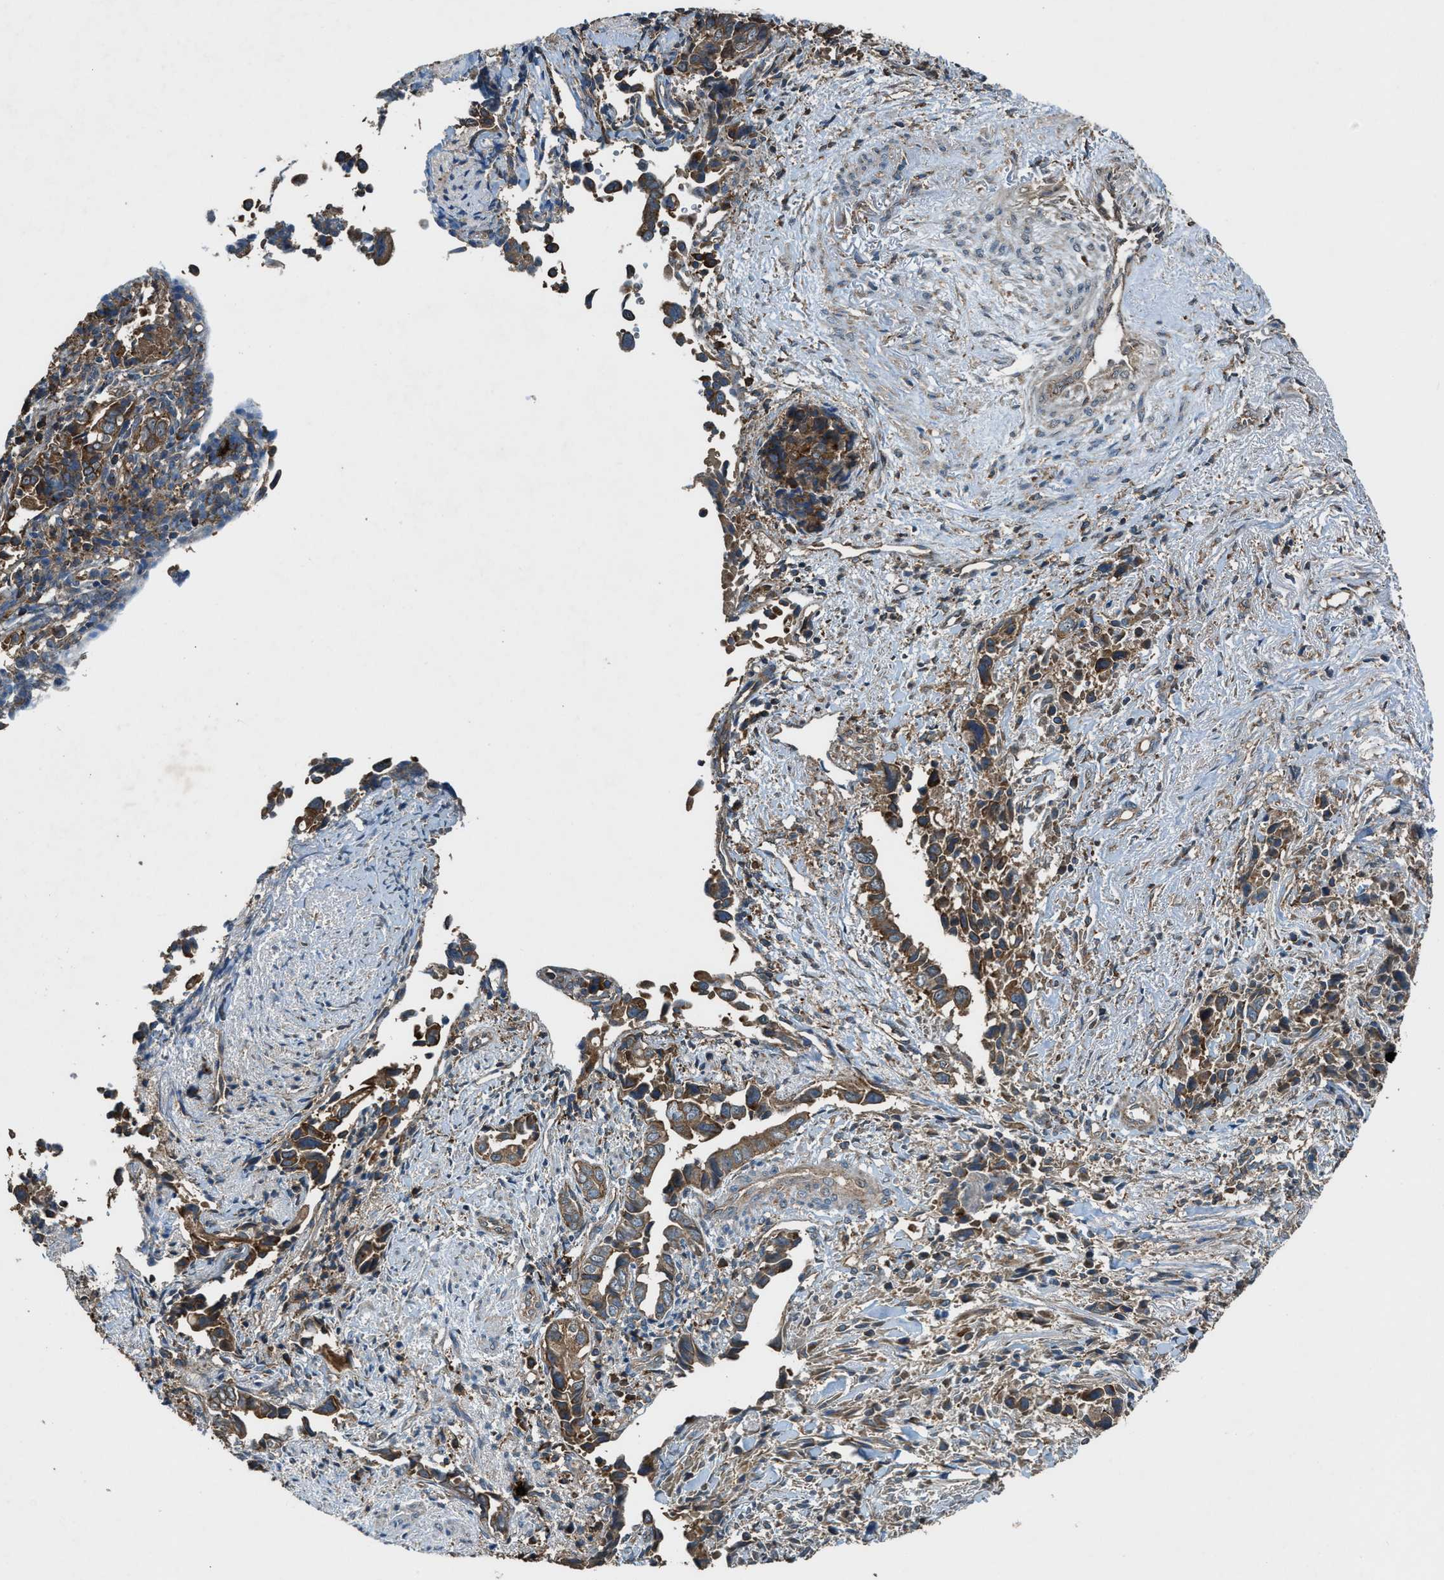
{"staining": {"intensity": "moderate", "quantity": ">75%", "location": "cytoplasmic/membranous"}, "tissue": "liver cancer", "cell_type": "Tumor cells", "image_type": "cancer", "snomed": [{"axis": "morphology", "description": "Cholangiocarcinoma"}, {"axis": "topography", "description": "Liver"}], "caption": "Immunohistochemistry (IHC) (DAB) staining of human liver cancer (cholangiocarcinoma) displays moderate cytoplasmic/membranous protein positivity in approximately >75% of tumor cells.", "gene": "MAP3K8", "patient": {"sex": "female", "age": 79}}